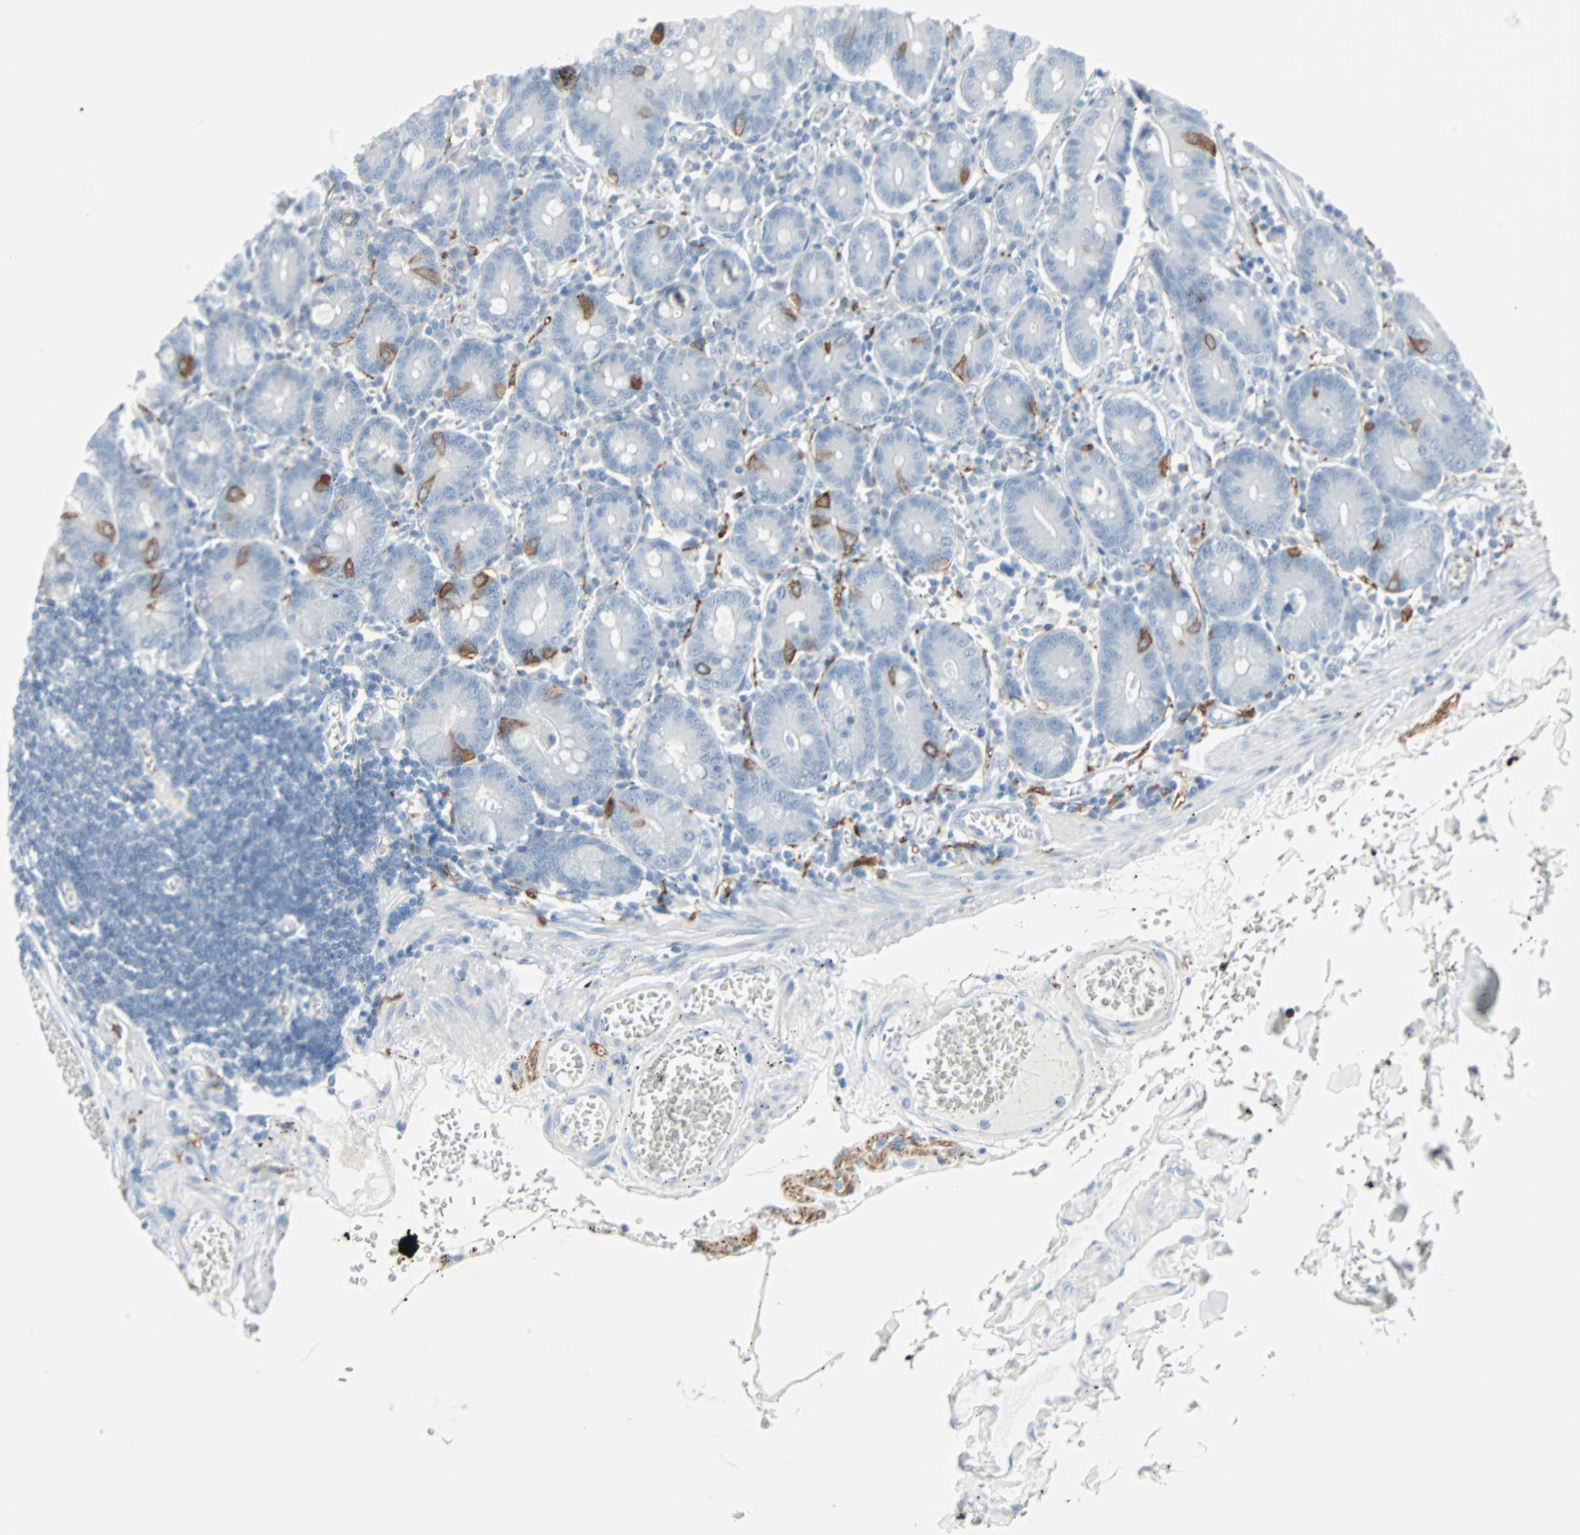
{"staining": {"intensity": "strong", "quantity": "<25%", "location": "cytoplasmic/membranous"}, "tissue": "small intestine", "cell_type": "Glandular cells", "image_type": "normal", "snomed": [{"axis": "morphology", "description": "Normal tissue, NOS"}, {"axis": "topography", "description": "Small intestine"}], "caption": "Protein expression analysis of unremarkable small intestine exhibits strong cytoplasmic/membranous staining in approximately <25% of glandular cells.", "gene": "STX1A", "patient": {"sex": "male", "age": 71}}